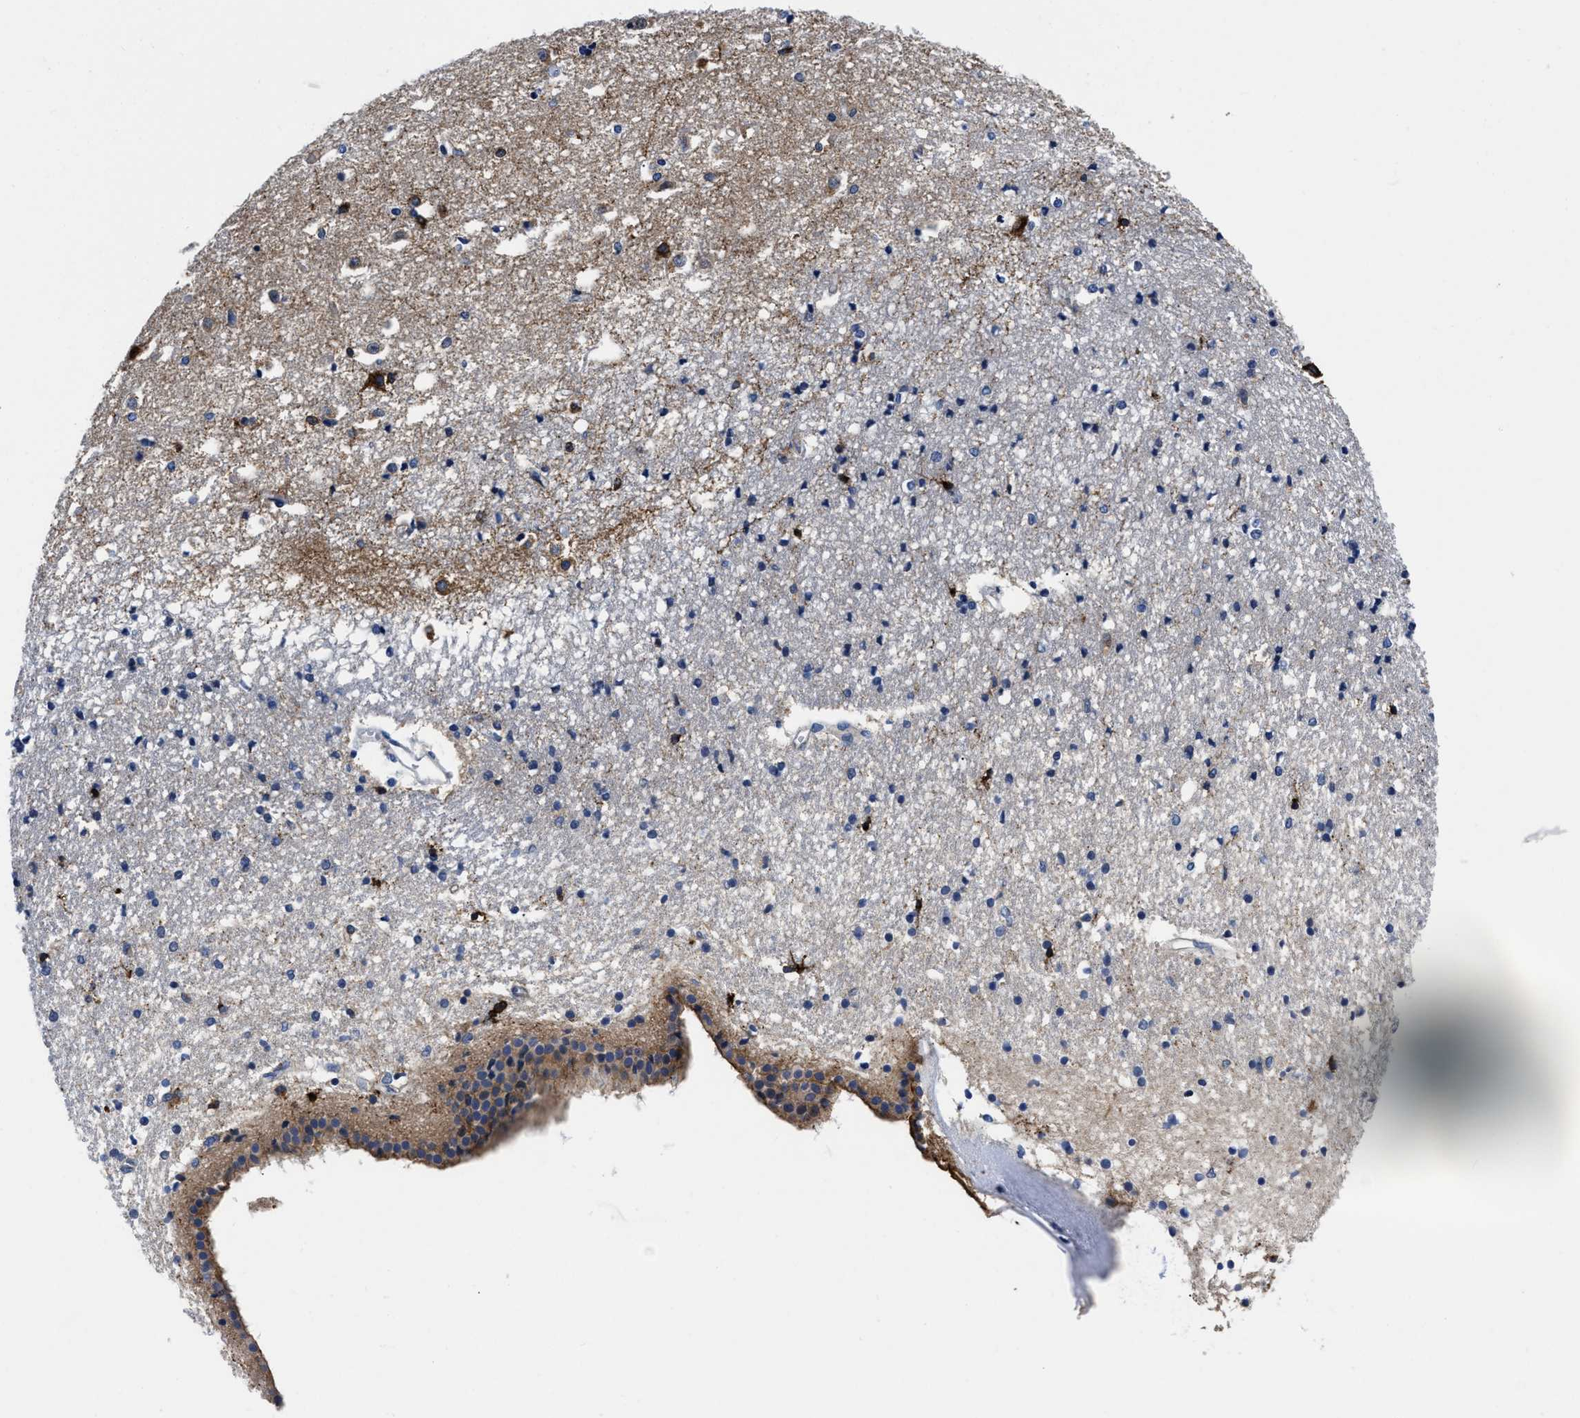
{"staining": {"intensity": "strong", "quantity": "<25%", "location": "cytoplasmic/membranous"}, "tissue": "caudate", "cell_type": "Glial cells", "image_type": "normal", "snomed": [{"axis": "morphology", "description": "Normal tissue, NOS"}, {"axis": "topography", "description": "Lateral ventricle wall"}], "caption": "Protein staining by immunohistochemistry (IHC) displays strong cytoplasmic/membranous staining in approximately <25% of glial cells in unremarkable caudate.", "gene": "SLC35F1", "patient": {"sex": "male", "age": 45}}